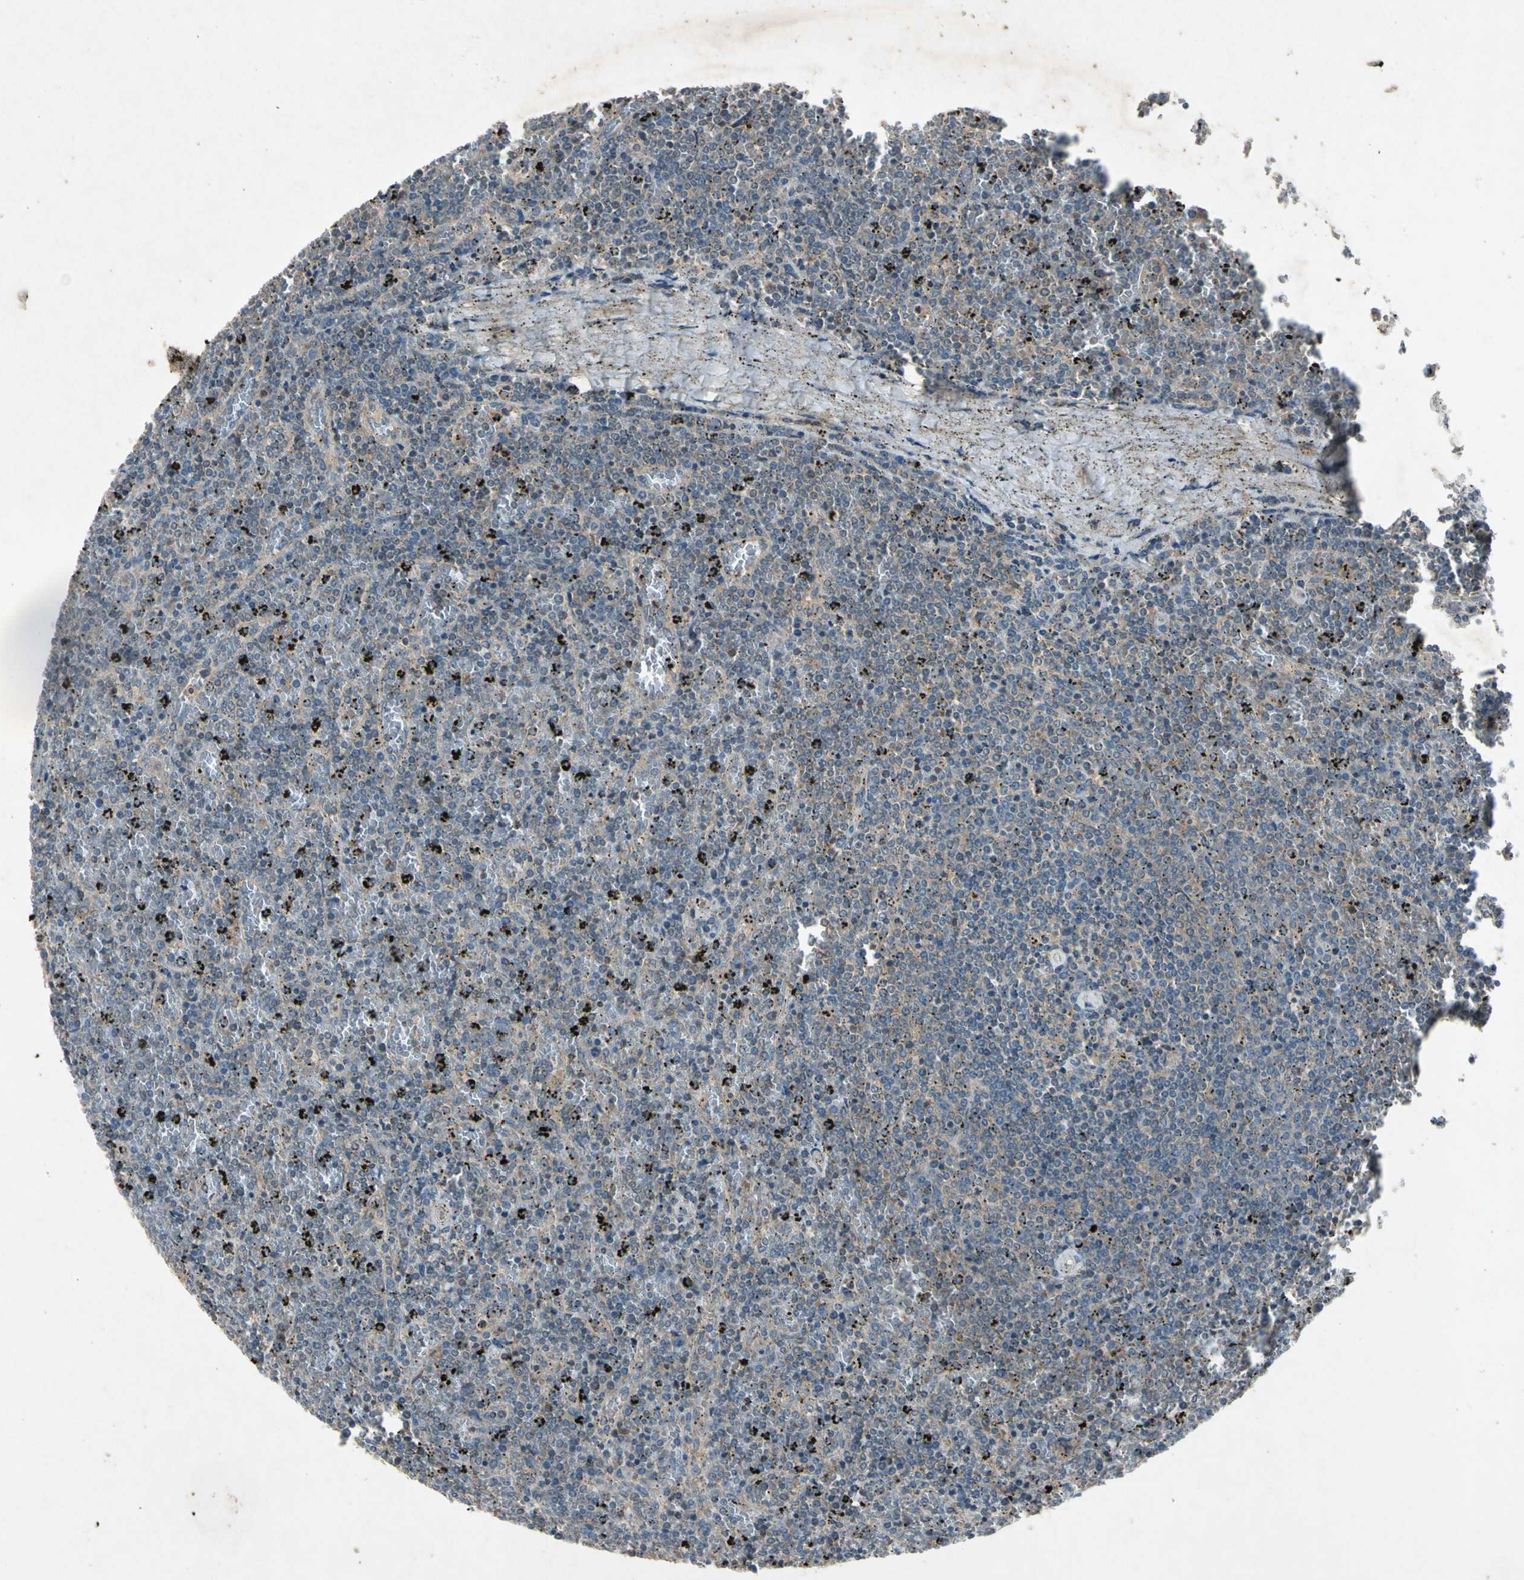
{"staining": {"intensity": "weak", "quantity": "25%-75%", "location": "cytoplasmic/membranous"}, "tissue": "lymphoma", "cell_type": "Tumor cells", "image_type": "cancer", "snomed": [{"axis": "morphology", "description": "Malignant lymphoma, non-Hodgkin's type, Low grade"}, {"axis": "topography", "description": "Spleen"}], "caption": "Approximately 25%-75% of tumor cells in human malignant lymphoma, non-Hodgkin's type (low-grade) display weak cytoplasmic/membranous protein positivity as visualized by brown immunohistochemical staining.", "gene": "GPLD1", "patient": {"sex": "female", "age": 77}}